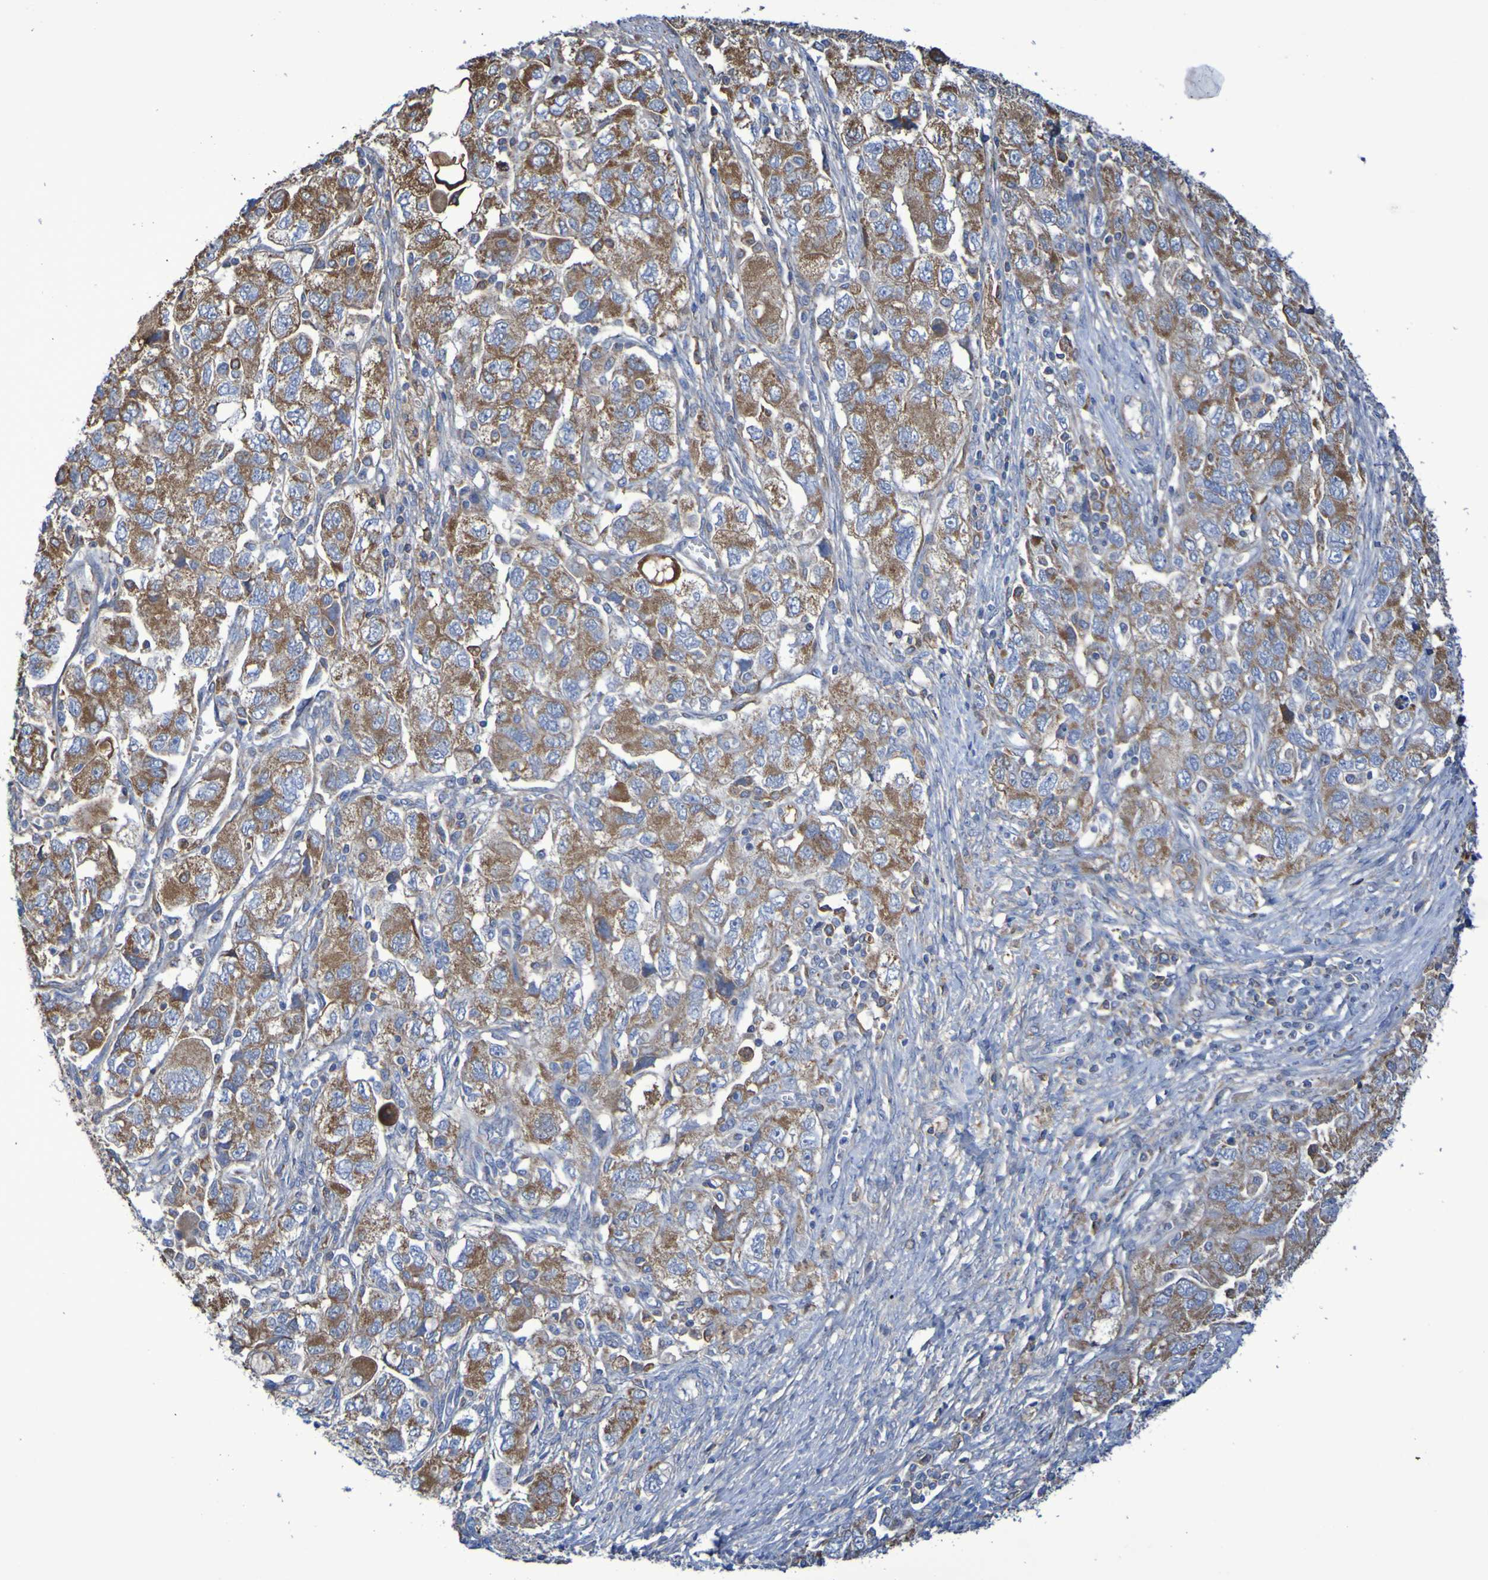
{"staining": {"intensity": "moderate", "quantity": ">75%", "location": "cytoplasmic/membranous"}, "tissue": "ovarian cancer", "cell_type": "Tumor cells", "image_type": "cancer", "snomed": [{"axis": "morphology", "description": "Carcinoma, NOS"}, {"axis": "morphology", "description": "Cystadenocarcinoma, serous, NOS"}, {"axis": "topography", "description": "Ovary"}], "caption": "Human carcinoma (ovarian) stained with a brown dye exhibits moderate cytoplasmic/membranous positive expression in approximately >75% of tumor cells.", "gene": "CNTN2", "patient": {"sex": "female", "age": 69}}